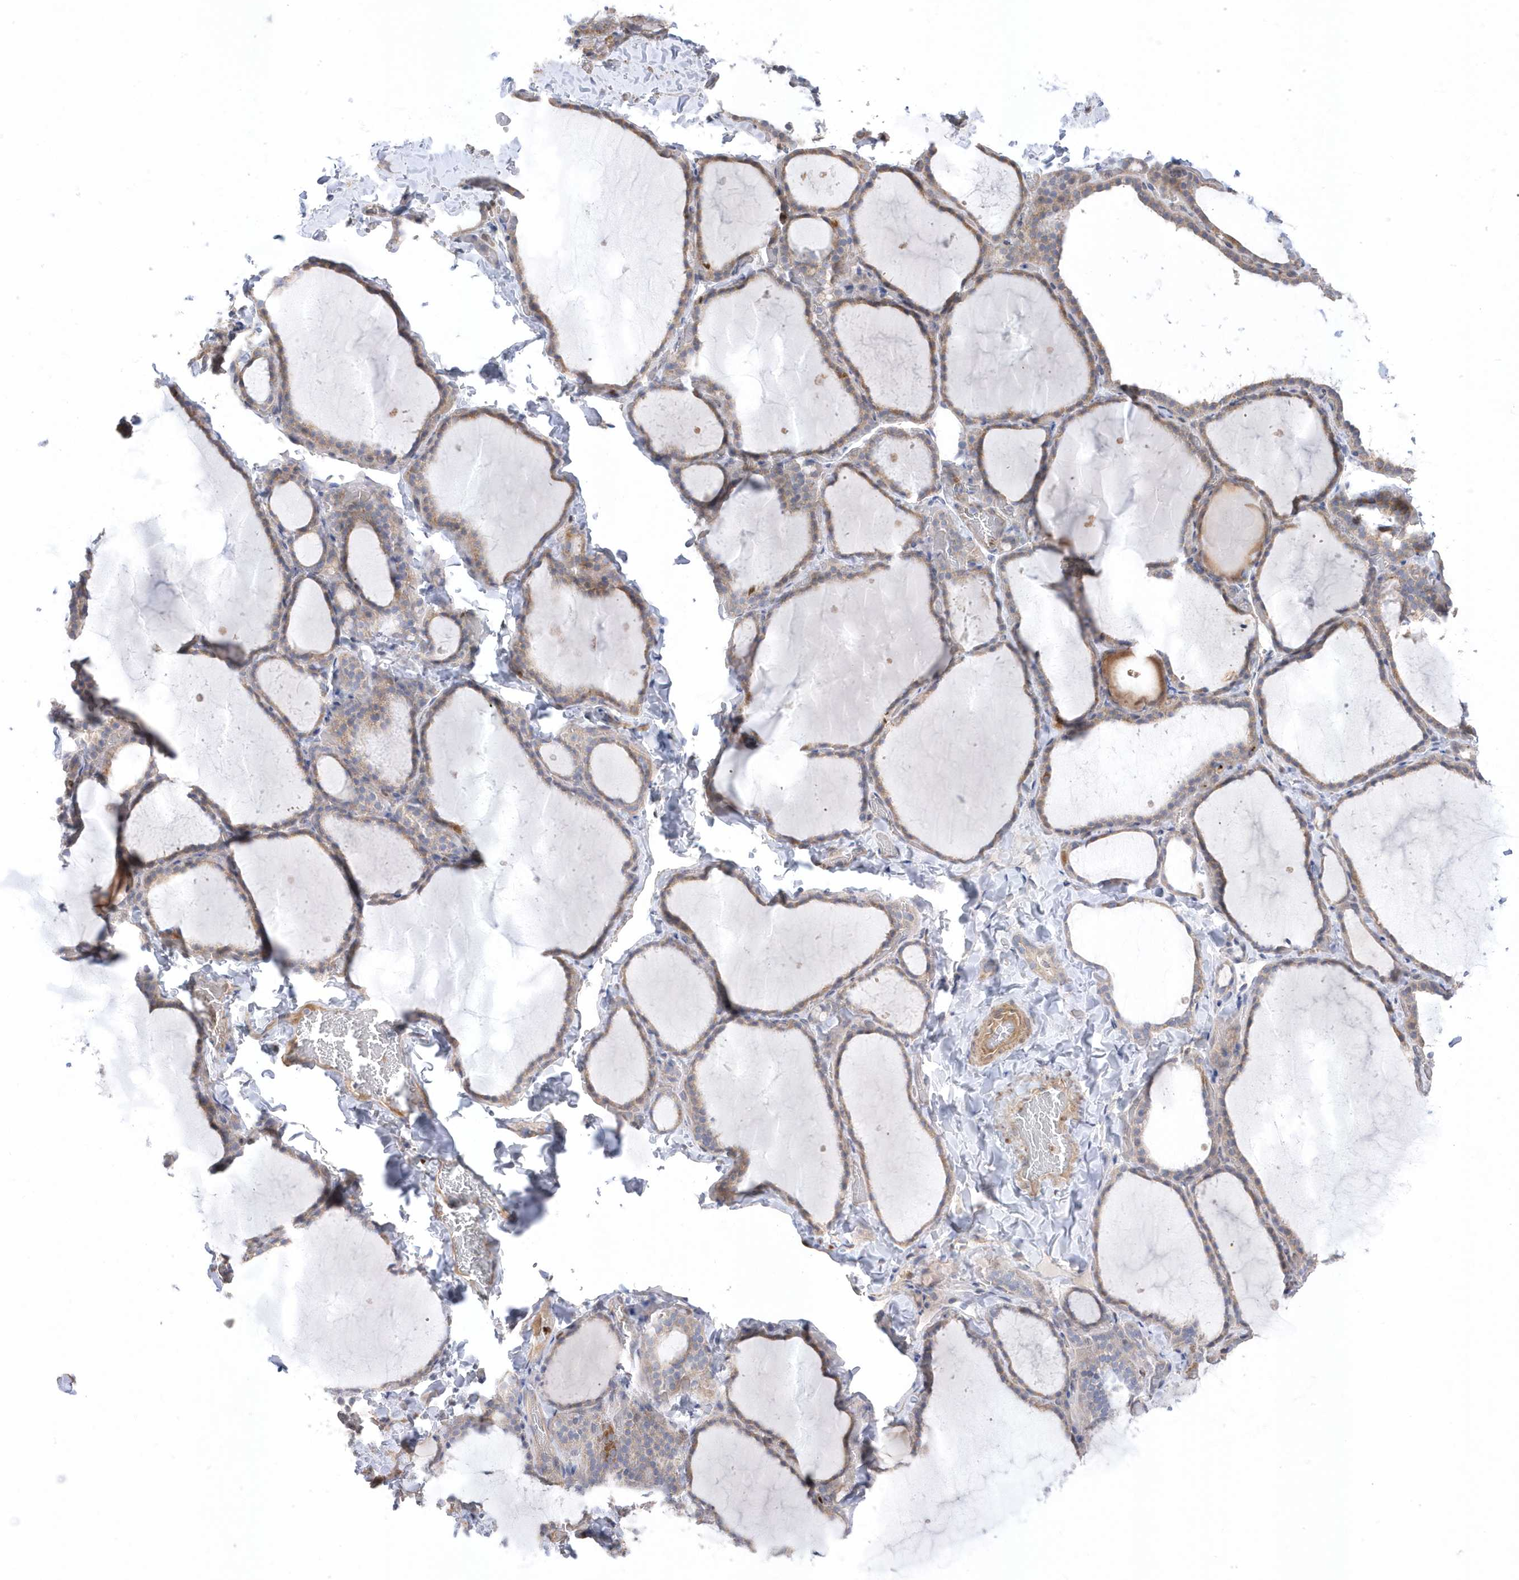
{"staining": {"intensity": "weak", "quantity": "25%-75%", "location": "cytoplasmic/membranous"}, "tissue": "thyroid gland", "cell_type": "Glandular cells", "image_type": "normal", "snomed": [{"axis": "morphology", "description": "Normal tissue, NOS"}, {"axis": "topography", "description": "Thyroid gland"}], "caption": "The immunohistochemical stain highlights weak cytoplasmic/membranous expression in glandular cells of normal thyroid gland. (brown staining indicates protein expression, while blue staining denotes nuclei).", "gene": "GTPBP6", "patient": {"sex": "female", "age": 22}}